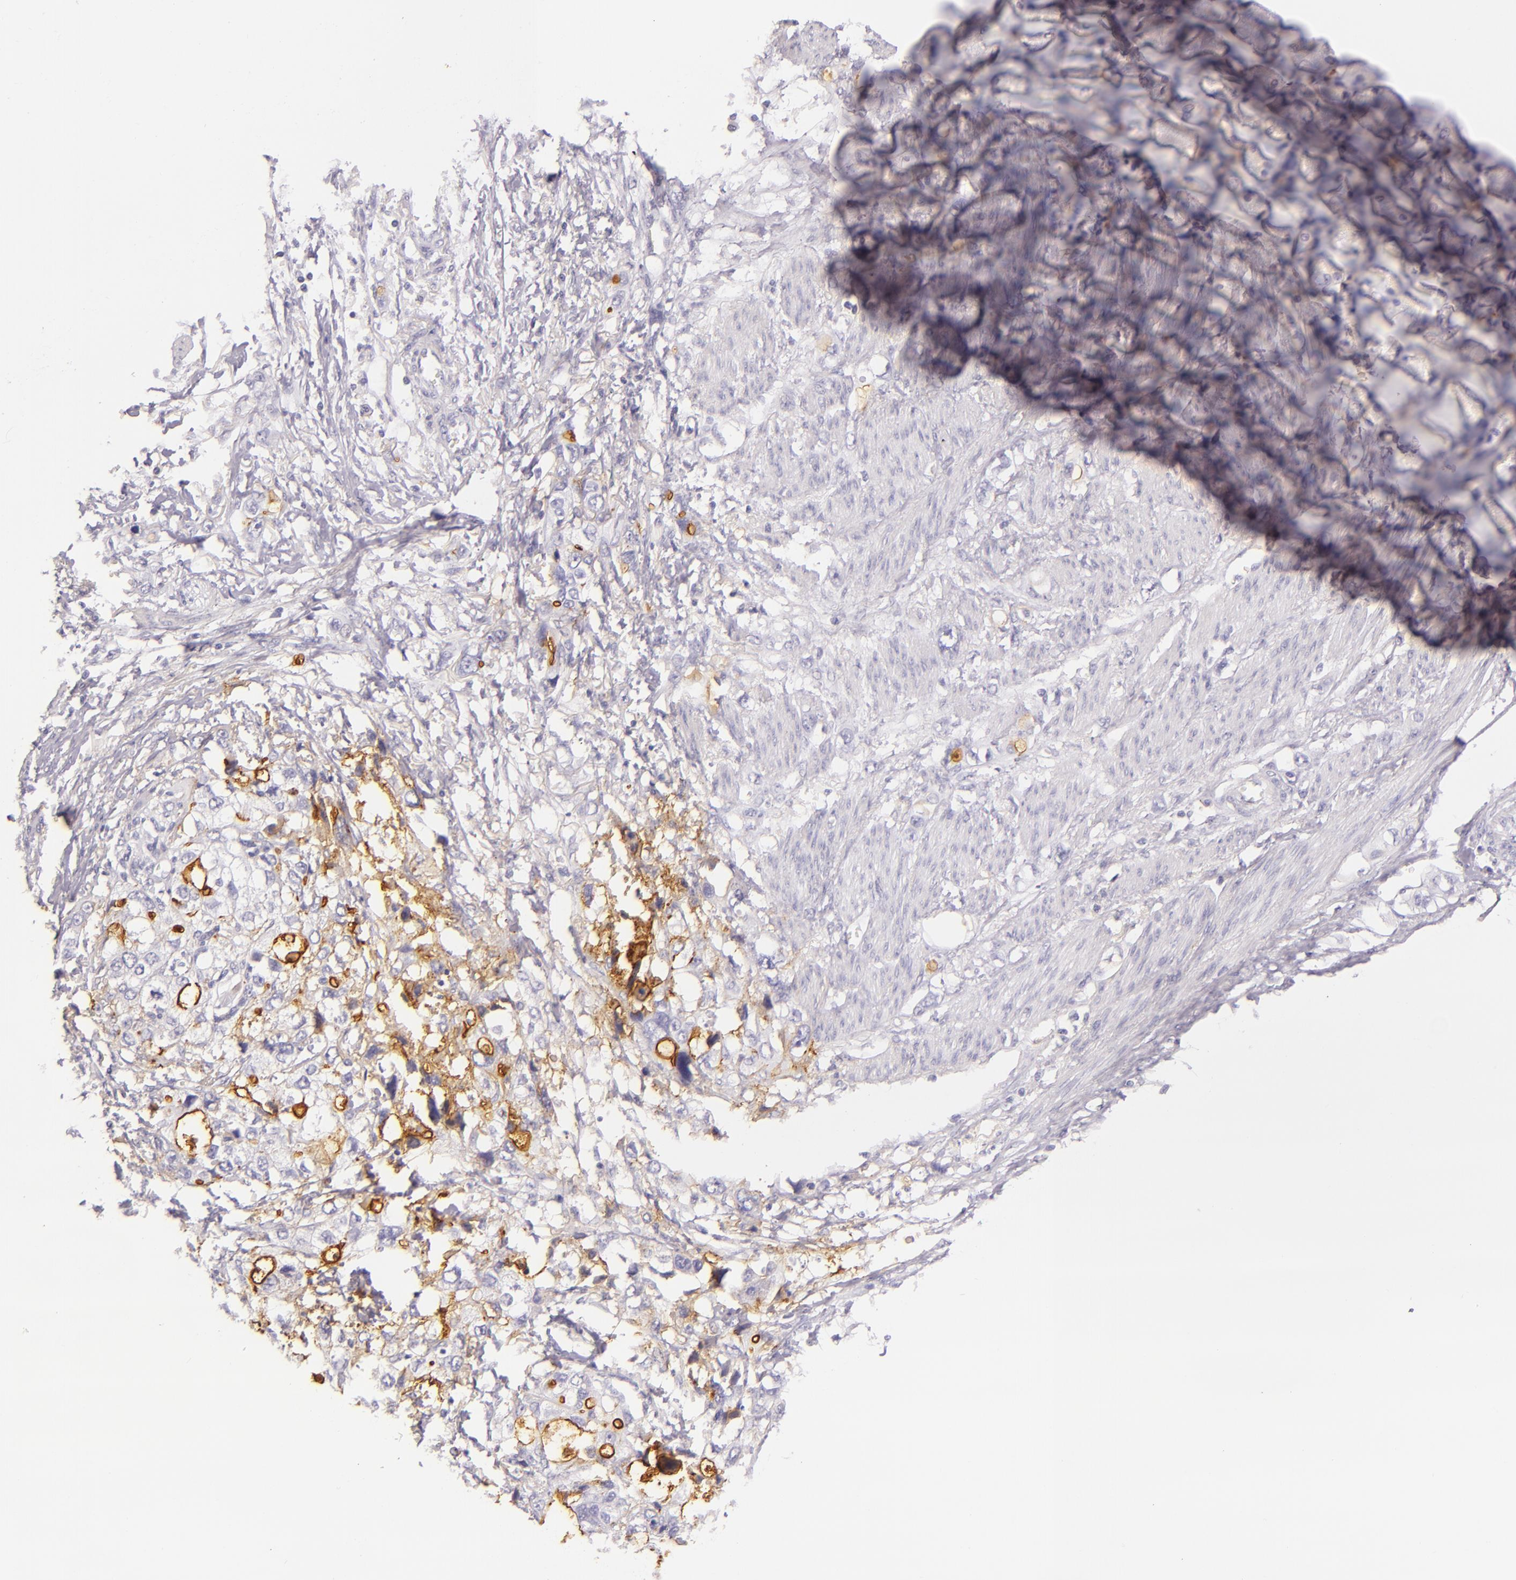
{"staining": {"intensity": "negative", "quantity": "none", "location": "none"}, "tissue": "stomach cancer", "cell_type": "Tumor cells", "image_type": "cancer", "snomed": [{"axis": "morphology", "description": "Adenocarcinoma, NOS"}, {"axis": "topography", "description": "Stomach, upper"}], "caption": "Stomach adenocarcinoma stained for a protein using IHC shows no positivity tumor cells.", "gene": "ICAM1", "patient": {"sex": "female", "age": 52}}